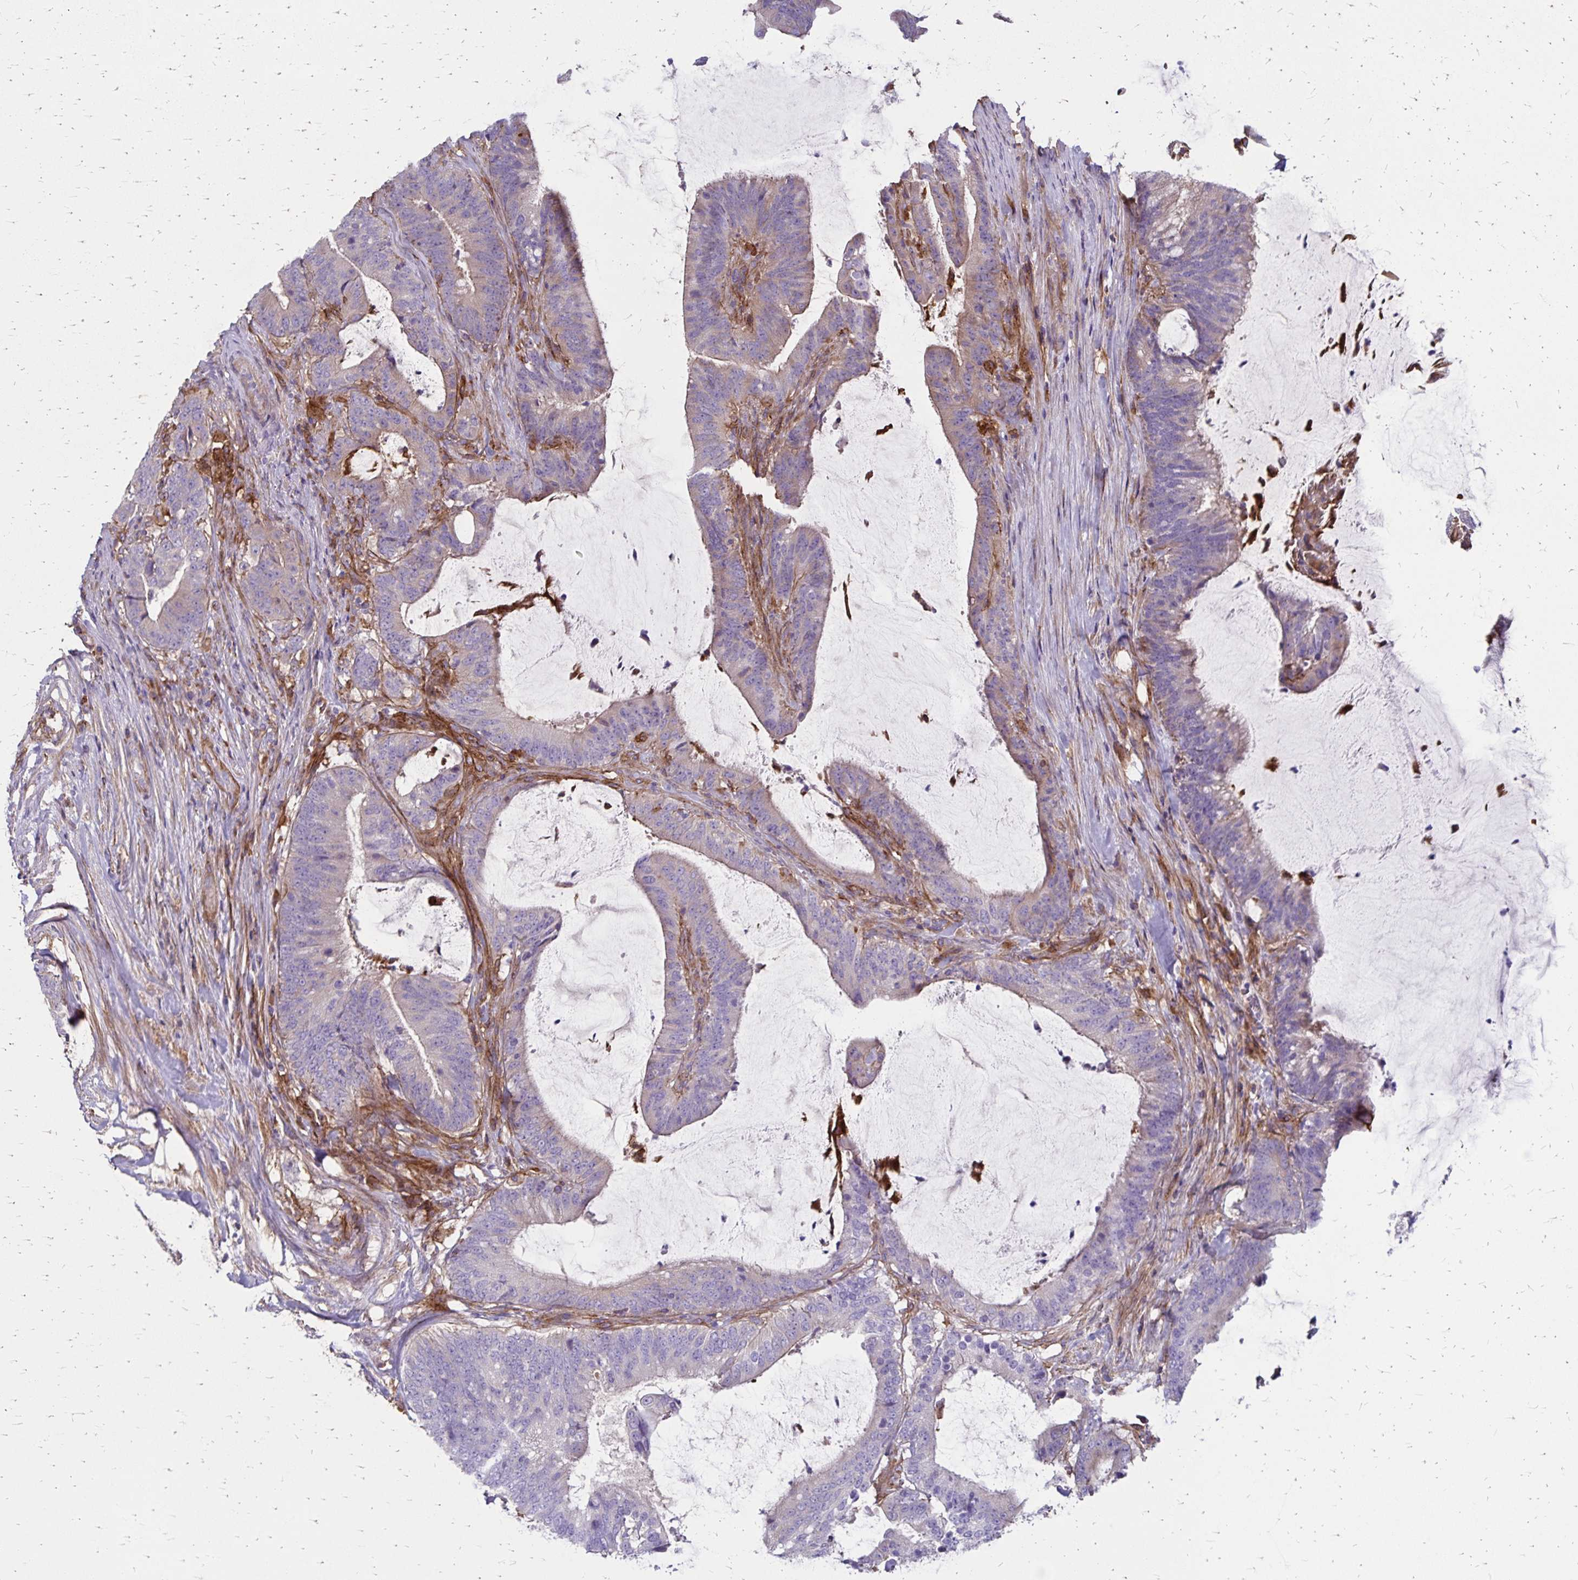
{"staining": {"intensity": "negative", "quantity": "none", "location": "none"}, "tissue": "colorectal cancer", "cell_type": "Tumor cells", "image_type": "cancer", "snomed": [{"axis": "morphology", "description": "Adenocarcinoma, NOS"}, {"axis": "topography", "description": "Colon"}], "caption": "This is an IHC image of human colorectal cancer. There is no positivity in tumor cells.", "gene": "TNS3", "patient": {"sex": "female", "age": 43}}